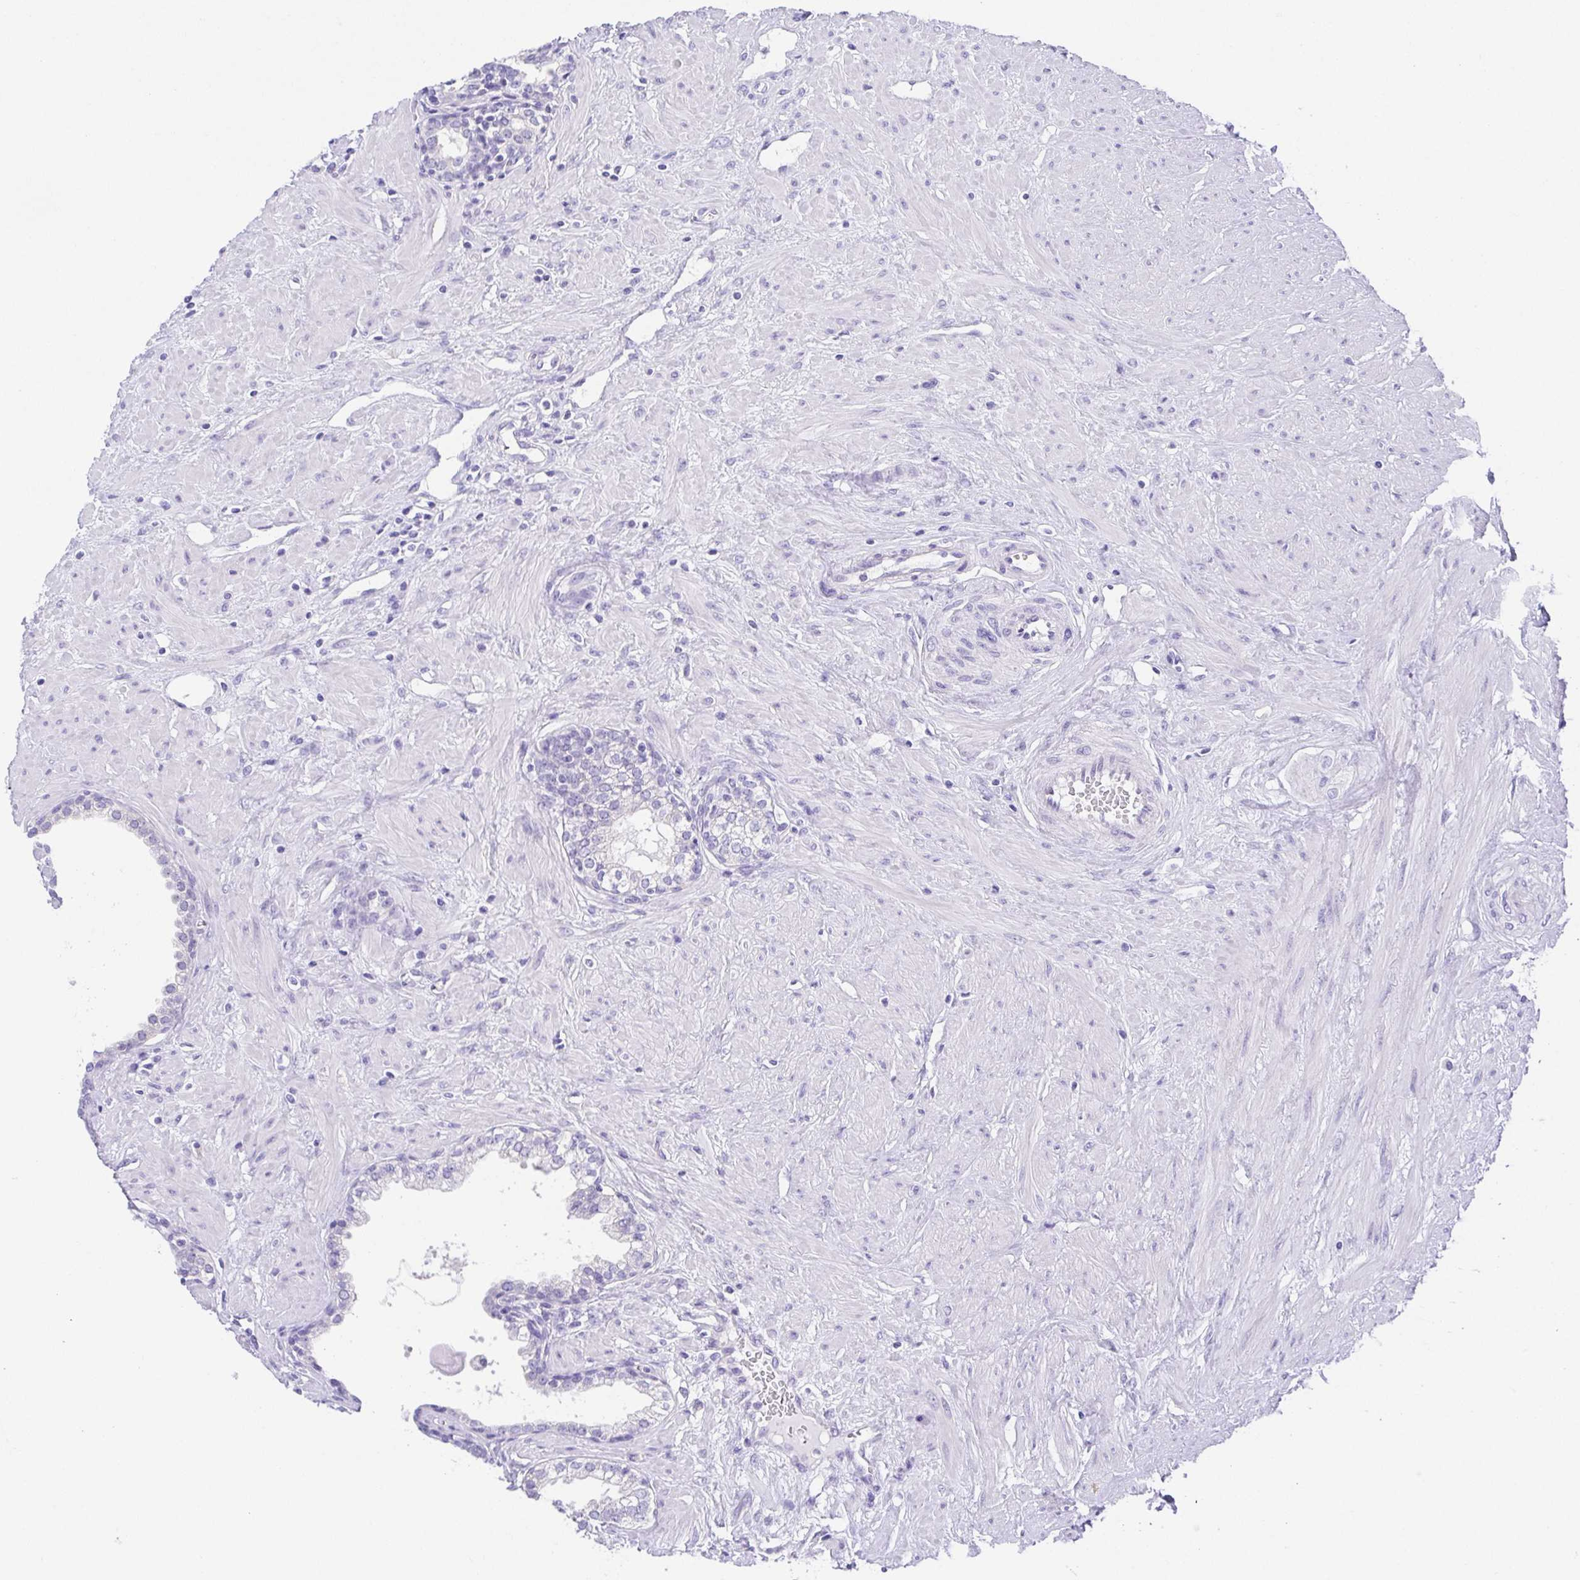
{"staining": {"intensity": "negative", "quantity": "none", "location": "none"}, "tissue": "prostate", "cell_type": "Glandular cells", "image_type": "normal", "snomed": [{"axis": "morphology", "description": "Normal tissue, NOS"}, {"axis": "topography", "description": "Prostate"}], "caption": "The image displays no staining of glandular cells in unremarkable prostate.", "gene": "LUZP4", "patient": {"sex": "male", "age": 55}}